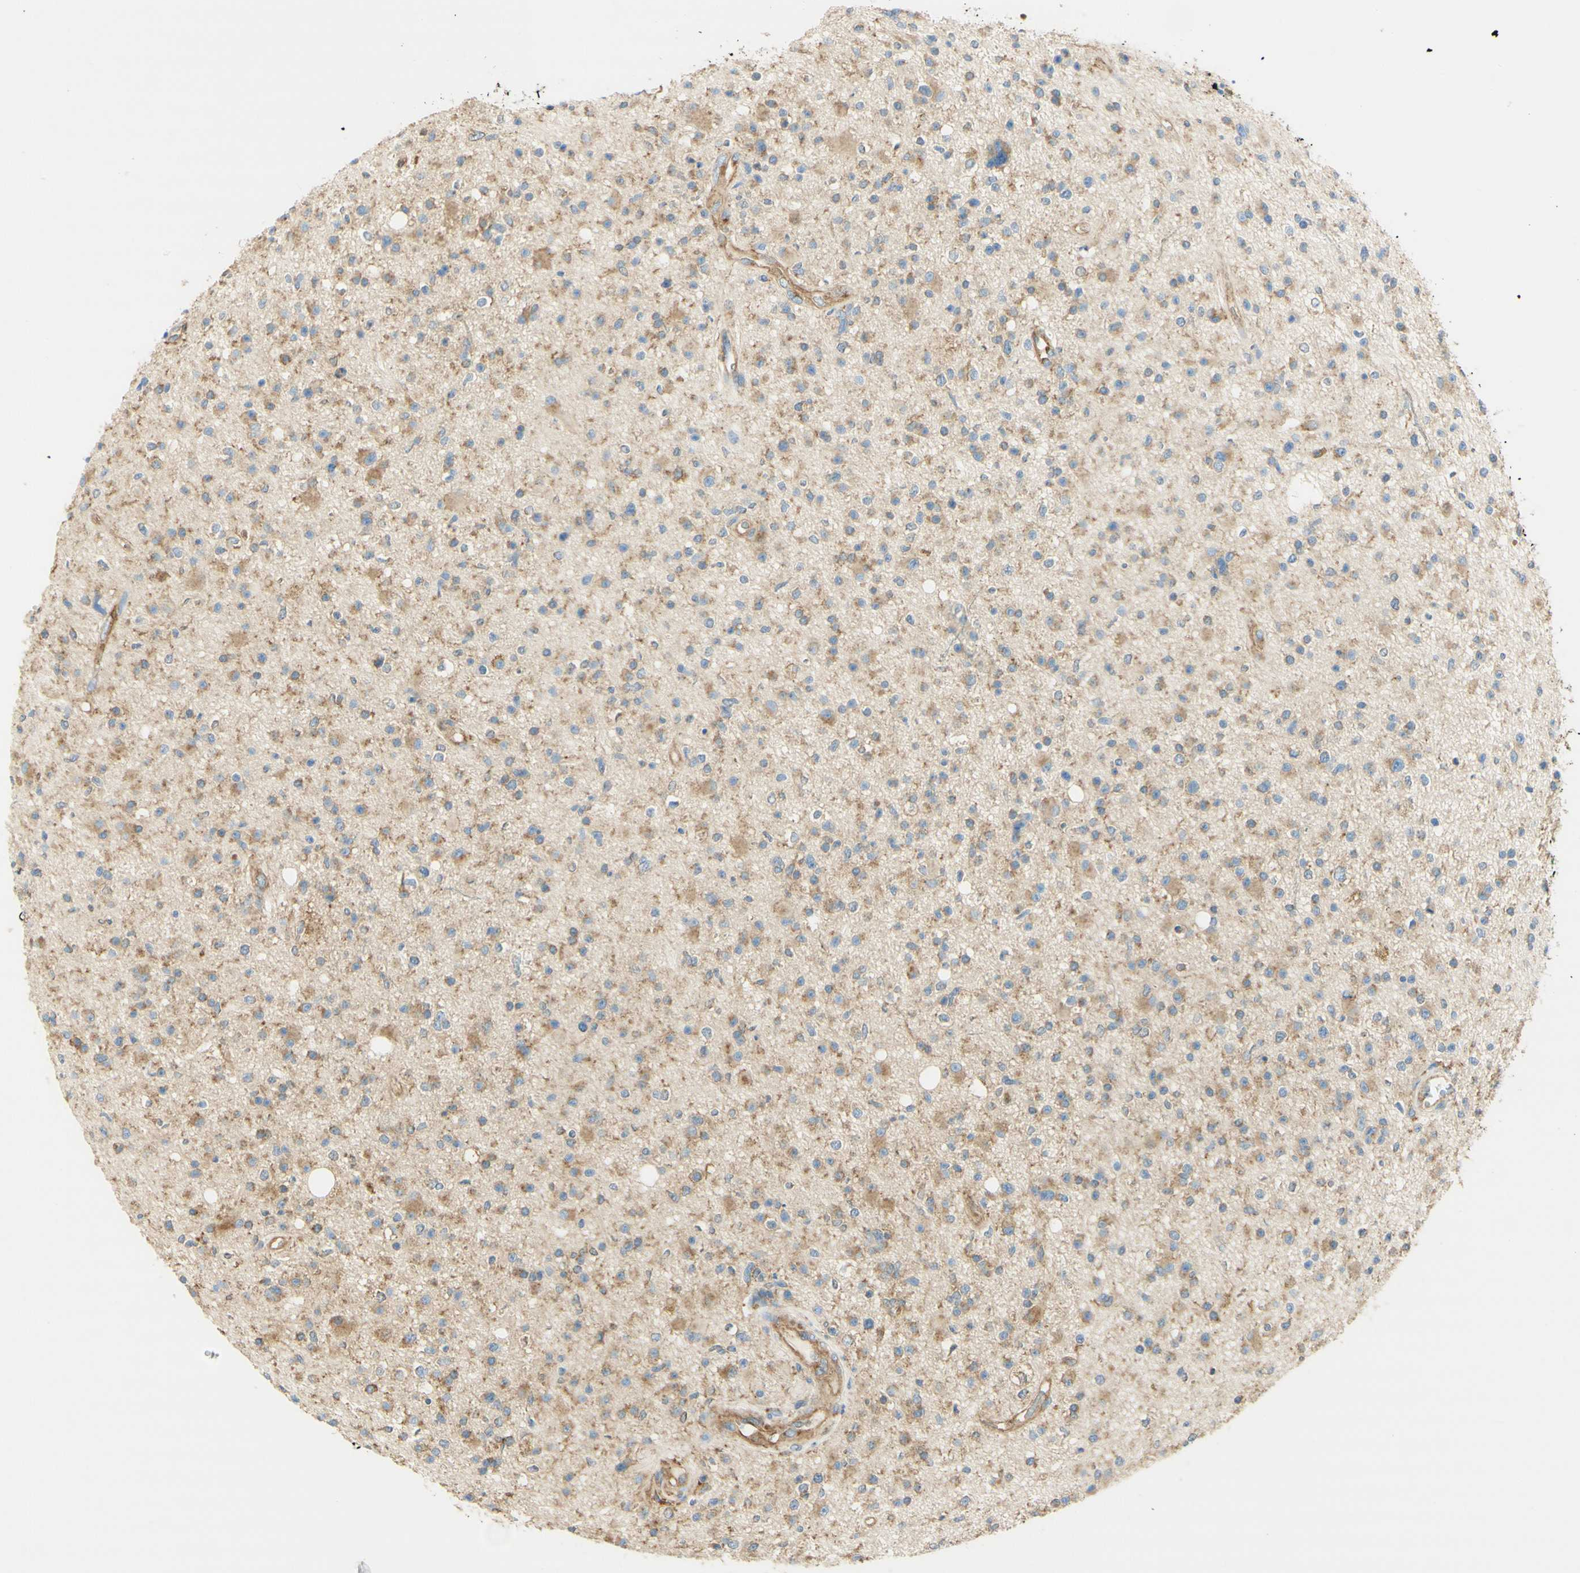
{"staining": {"intensity": "weak", "quantity": "<25%", "location": "cytoplasmic/membranous"}, "tissue": "glioma", "cell_type": "Tumor cells", "image_type": "cancer", "snomed": [{"axis": "morphology", "description": "Glioma, malignant, High grade"}, {"axis": "topography", "description": "Brain"}], "caption": "The immunohistochemistry (IHC) image has no significant staining in tumor cells of glioma tissue.", "gene": "CLTC", "patient": {"sex": "male", "age": 33}}